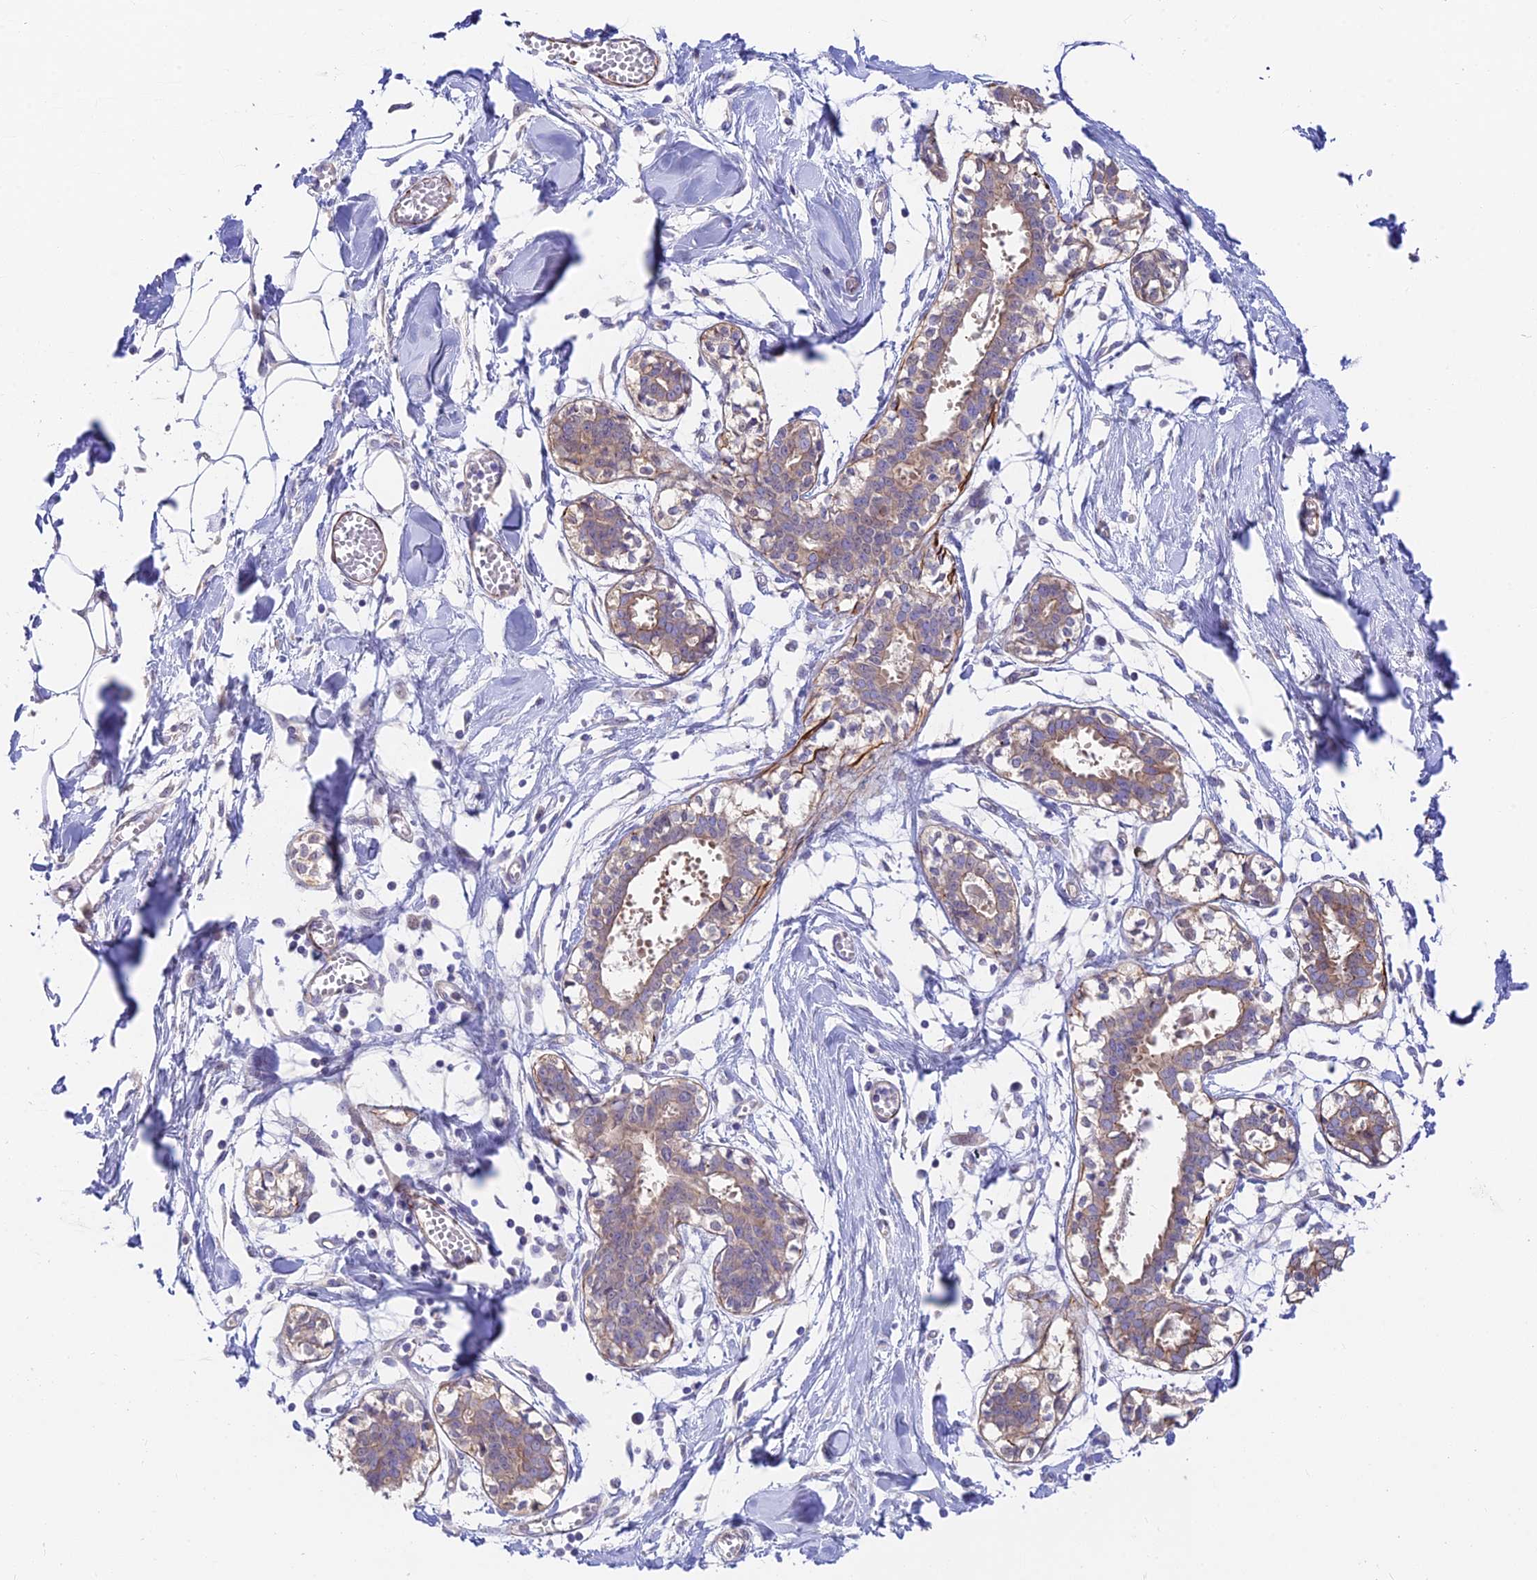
{"staining": {"intensity": "negative", "quantity": "none", "location": "none"}, "tissue": "breast", "cell_type": "Adipocytes", "image_type": "normal", "snomed": [{"axis": "morphology", "description": "Normal tissue, NOS"}, {"axis": "topography", "description": "Breast"}], "caption": "This is an immunohistochemistry image of normal human breast. There is no expression in adipocytes.", "gene": "ANKRD50", "patient": {"sex": "female", "age": 27}}